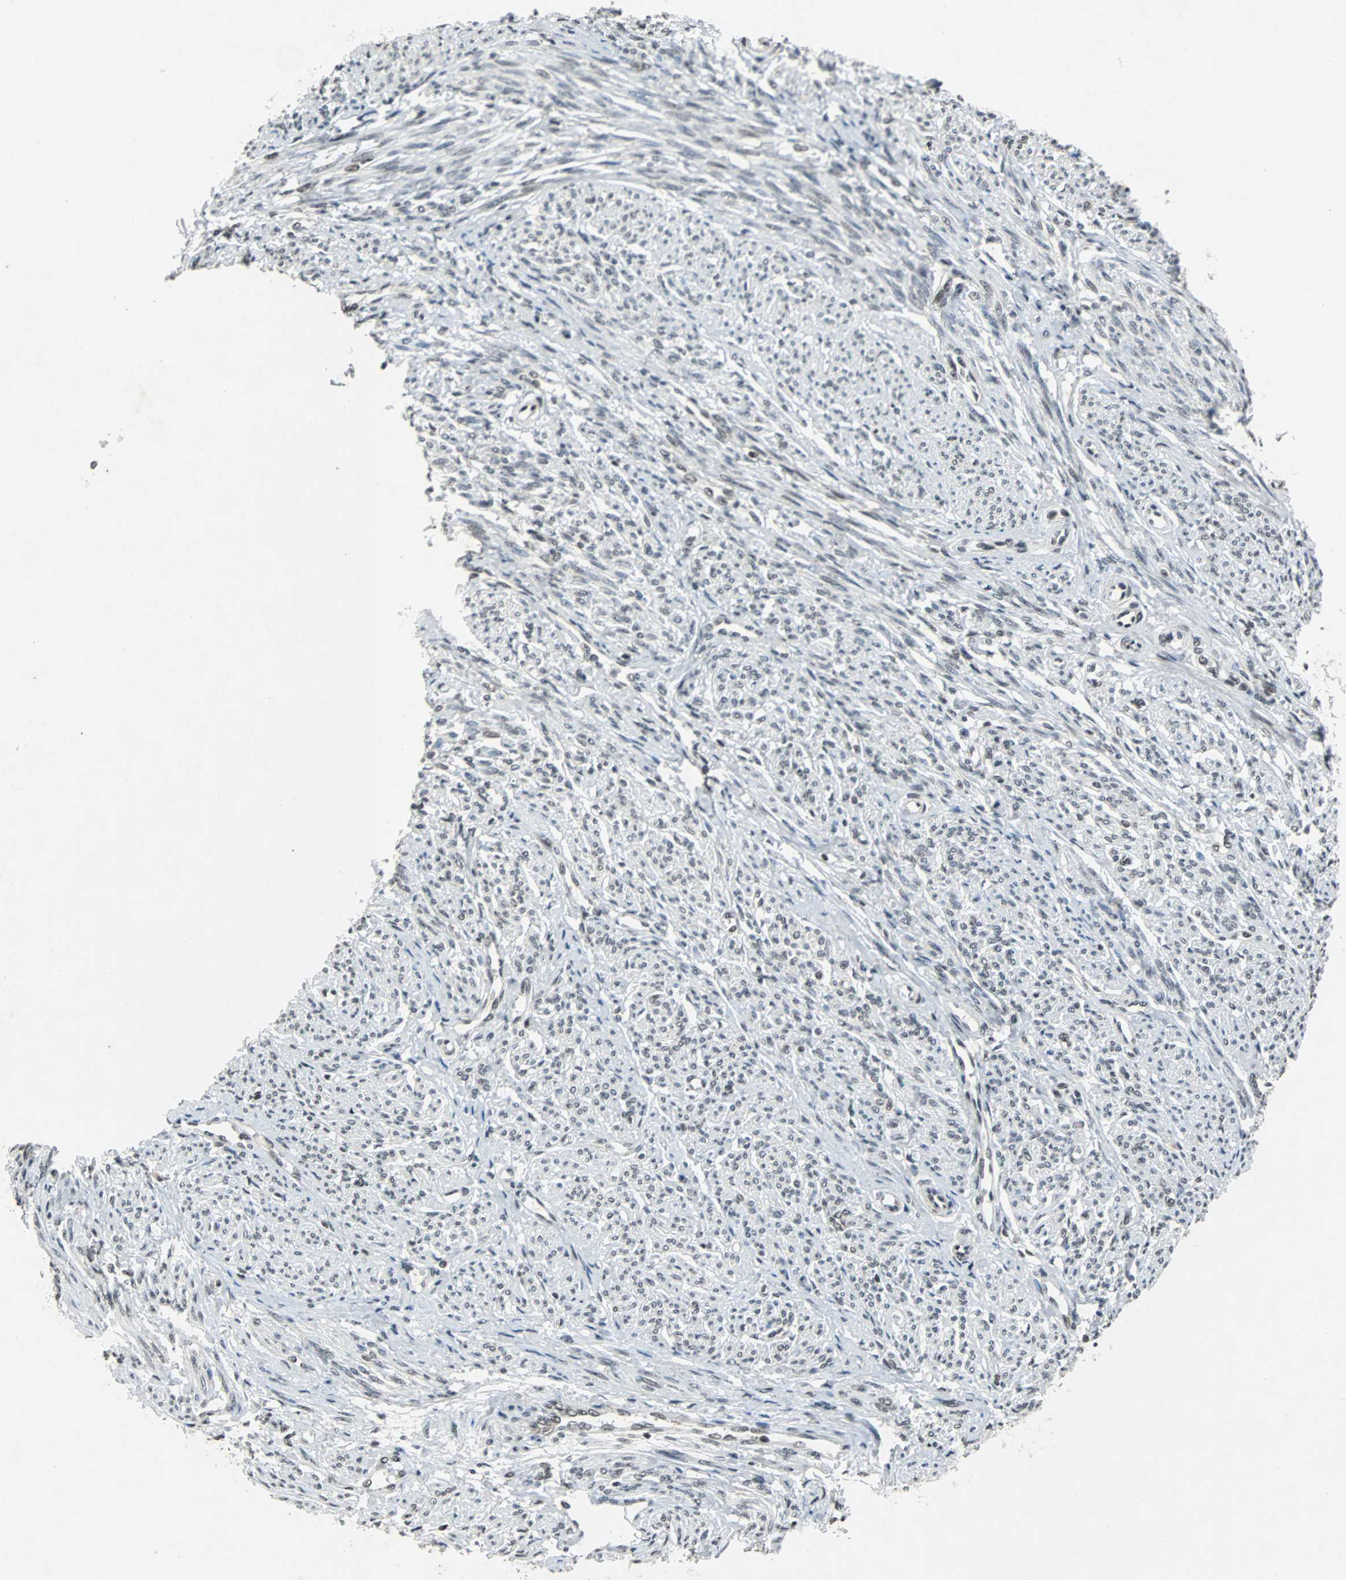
{"staining": {"intensity": "moderate", "quantity": ">75%", "location": "nuclear"}, "tissue": "smooth muscle", "cell_type": "Smooth muscle cells", "image_type": "normal", "snomed": [{"axis": "morphology", "description": "Normal tissue, NOS"}, {"axis": "topography", "description": "Smooth muscle"}], "caption": "Brown immunohistochemical staining in normal human smooth muscle shows moderate nuclear positivity in approximately >75% of smooth muscle cells.", "gene": "GATAD2A", "patient": {"sex": "female", "age": 65}}